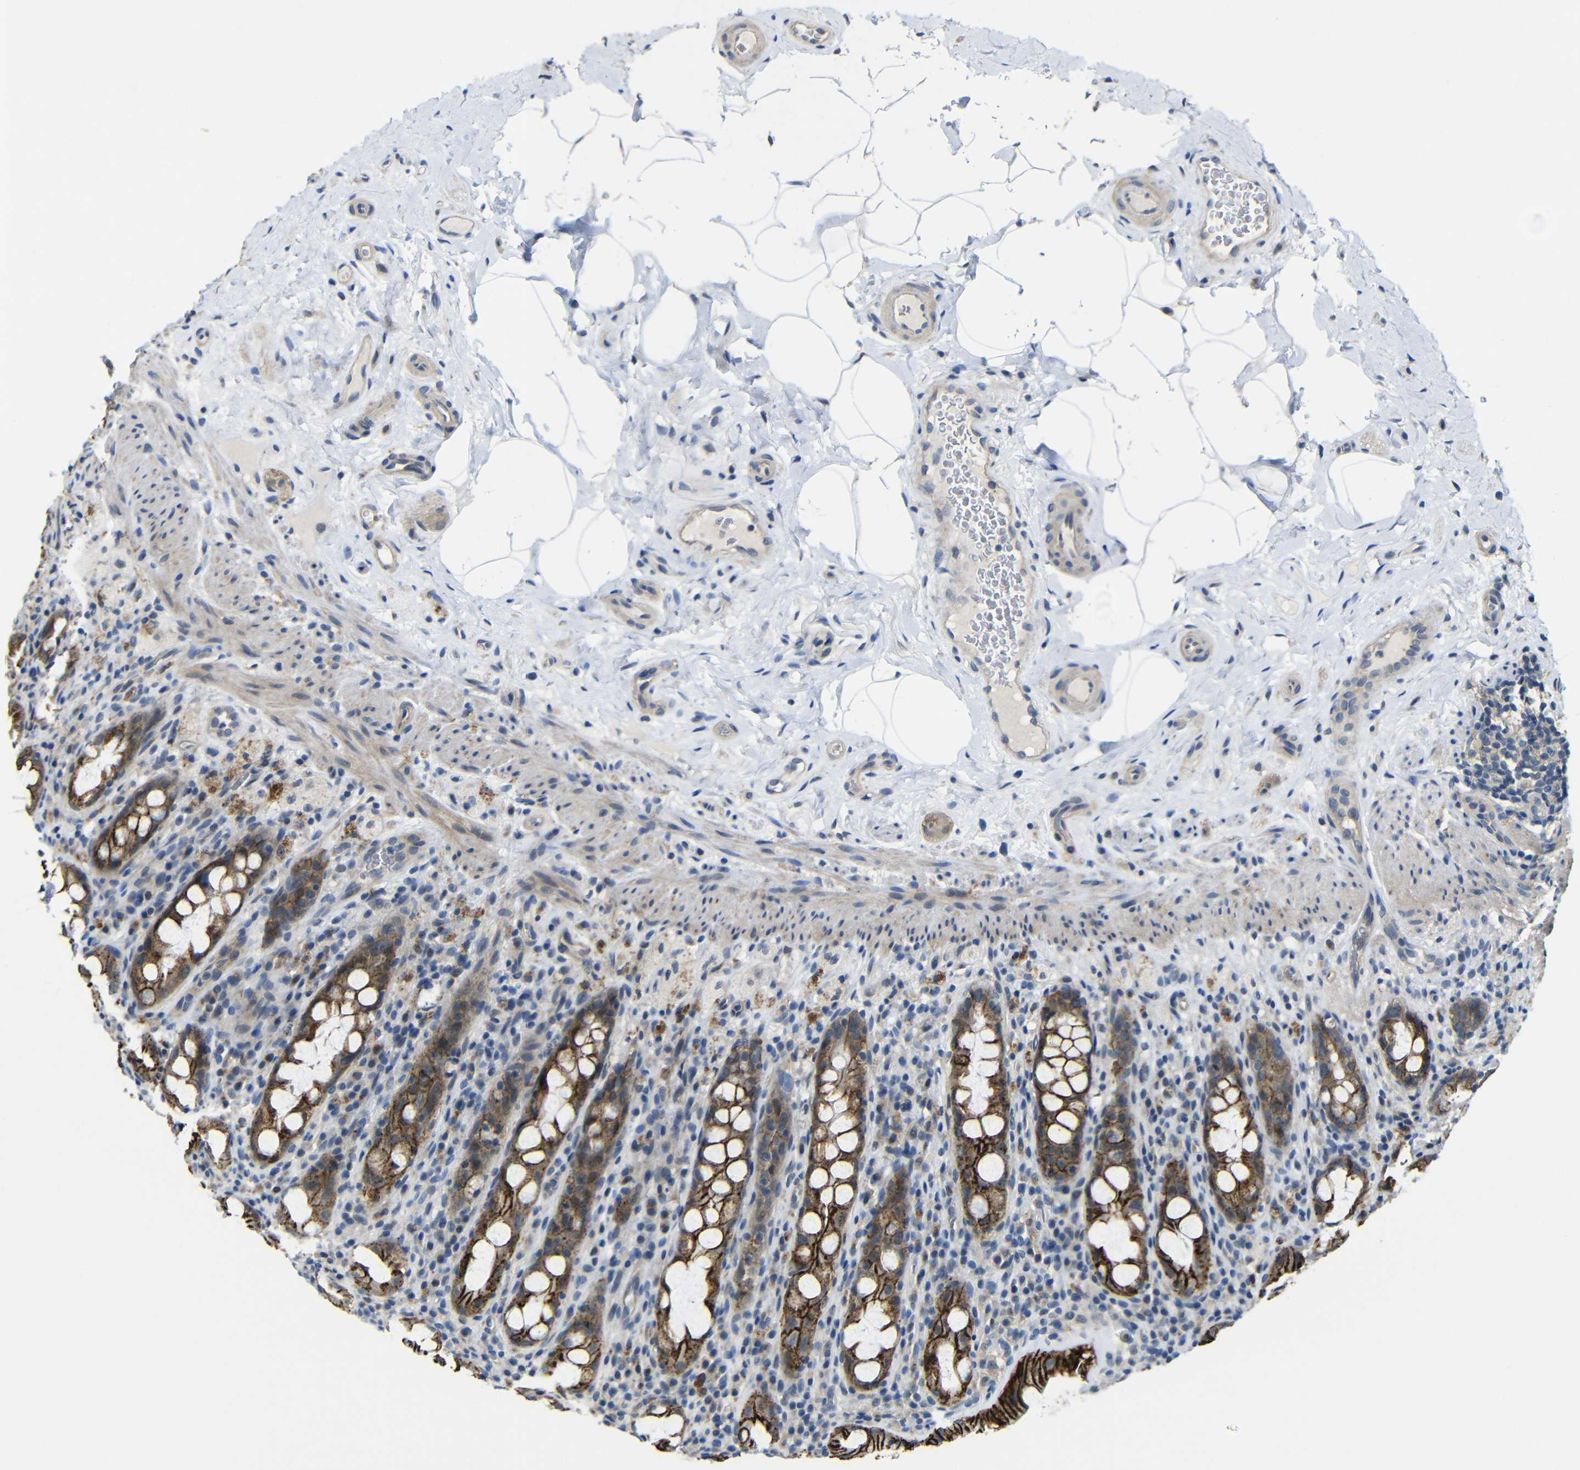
{"staining": {"intensity": "strong", "quantity": ">75%", "location": "cytoplasmic/membranous"}, "tissue": "rectum", "cell_type": "Glandular cells", "image_type": "normal", "snomed": [{"axis": "morphology", "description": "Normal tissue, NOS"}, {"axis": "topography", "description": "Rectum"}], "caption": "IHC histopathology image of unremarkable rectum: rectum stained using immunohistochemistry demonstrates high levels of strong protein expression localized specifically in the cytoplasmic/membranous of glandular cells, appearing as a cytoplasmic/membranous brown color.", "gene": "ZNF90", "patient": {"sex": "male", "age": 44}}